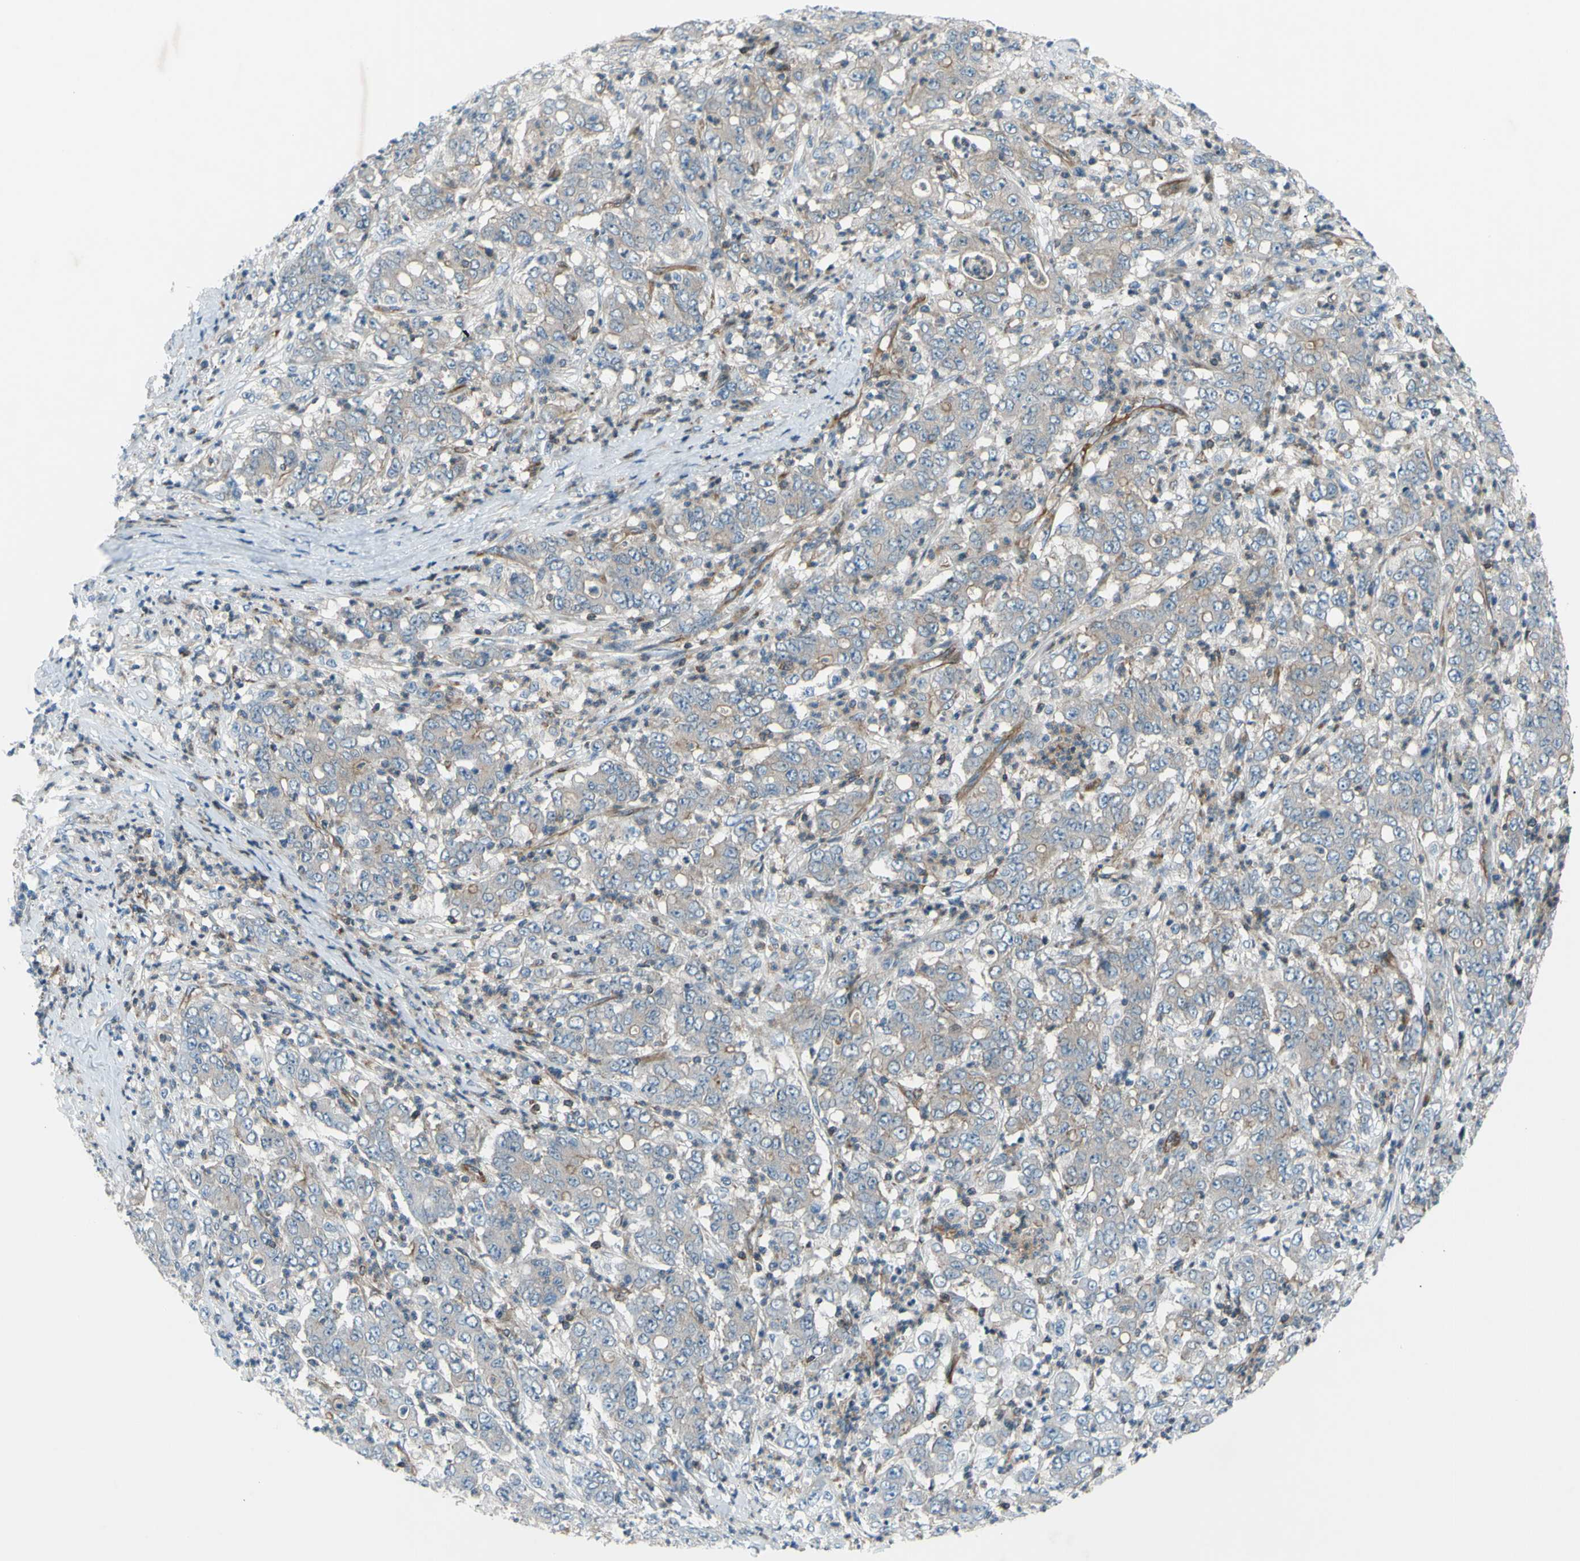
{"staining": {"intensity": "negative", "quantity": "none", "location": "none"}, "tissue": "stomach cancer", "cell_type": "Tumor cells", "image_type": "cancer", "snomed": [{"axis": "morphology", "description": "Adenocarcinoma, NOS"}, {"axis": "topography", "description": "Stomach, lower"}], "caption": "The image exhibits no significant expression in tumor cells of stomach cancer (adenocarcinoma).", "gene": "PAK2", "patient": {"sex": "female", "age": 71}}